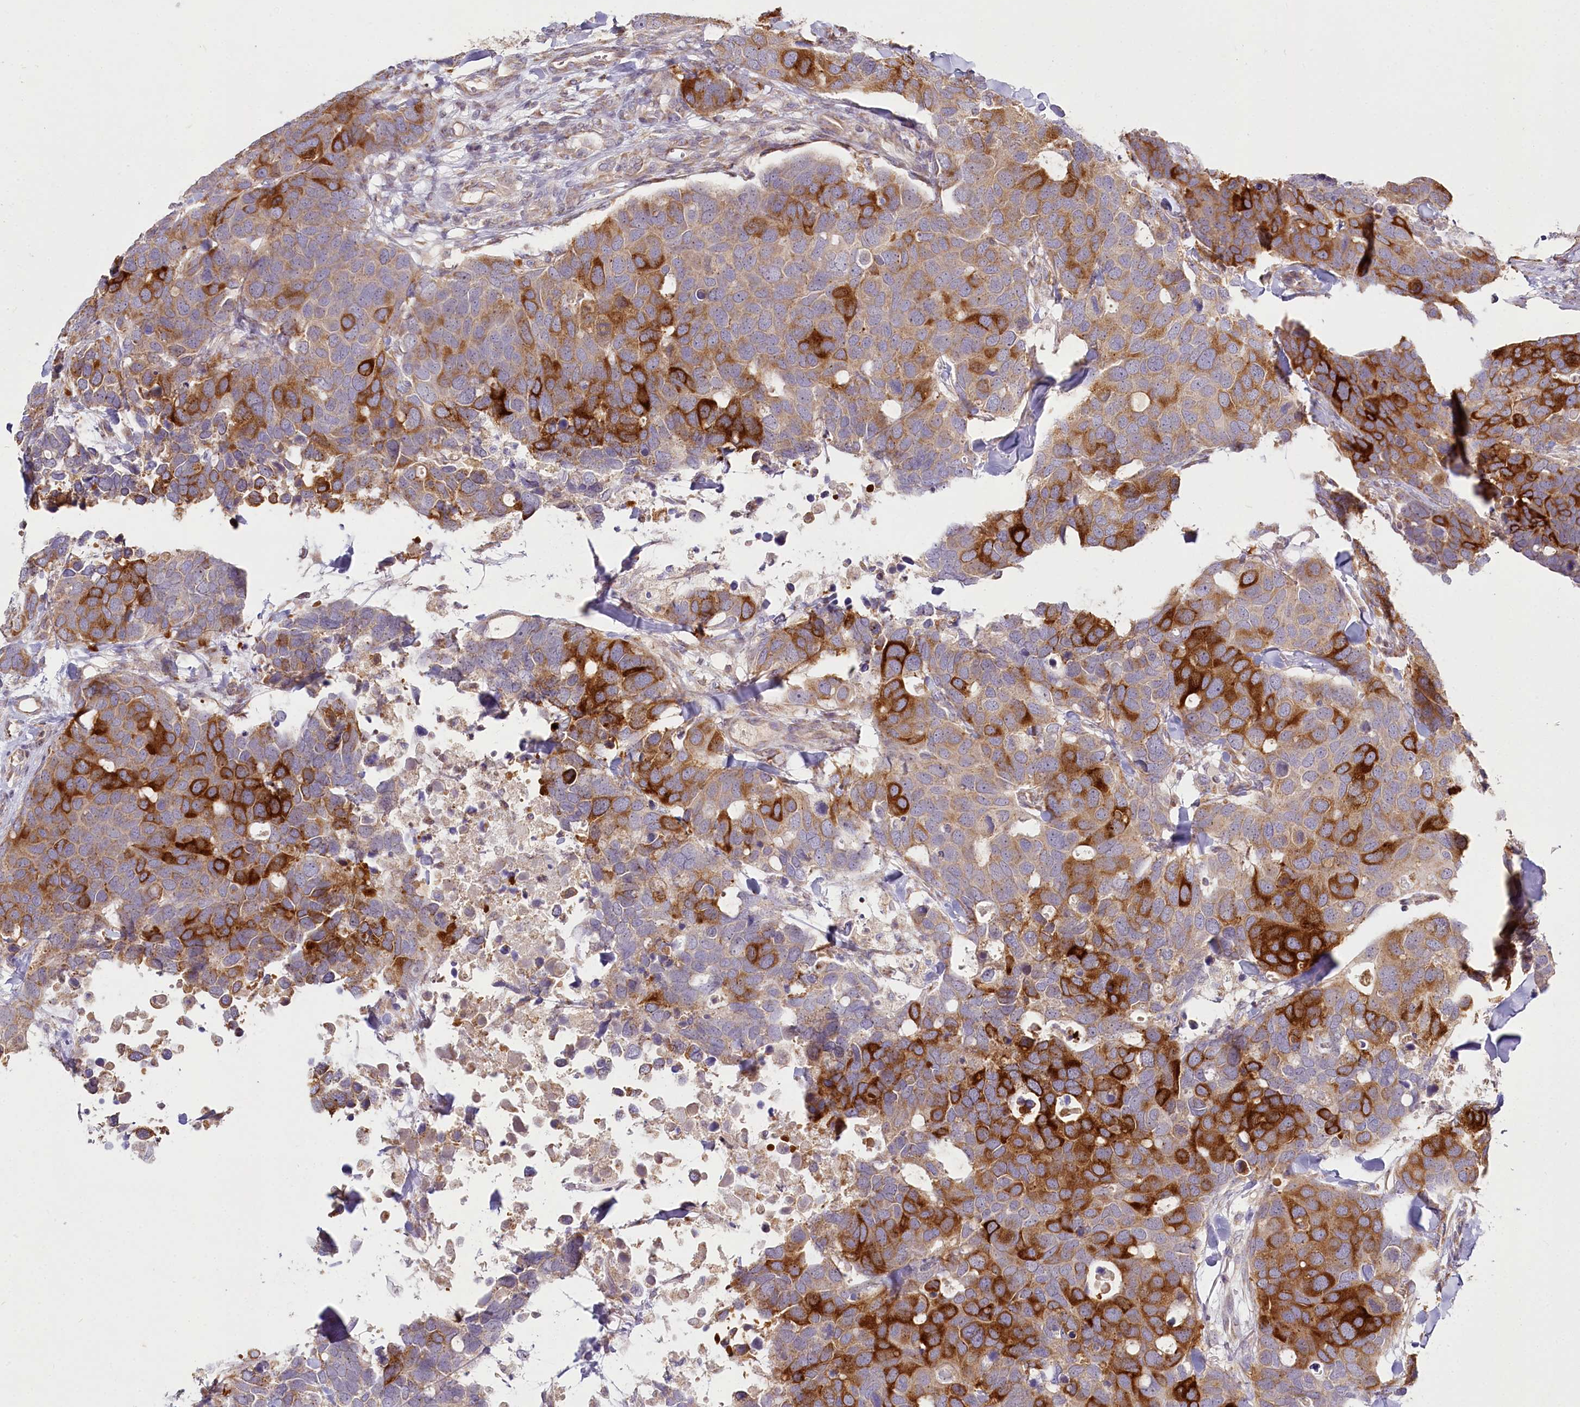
{"staining": {"intensity": "strong", "quantity": "25%-75%", "location": "cytoplasmic/membranous"}, "tissue": "breast cancer", "cell_type": "Tumor cells", "image_type": "cancer", "snomed": [{"axis": "morphology", "description": "Duct carcinoma"}, {"axis": "topography", "description": "Breast"}], "caption": "A histopathology image of breast cancer (invasive ductal carcinoma) stained for a protein reveals strong cytoplasmic/membranous brown staining in tumor cells.", "gene": "ACOX2", "patient": {"sex": "female", "age": 83}}